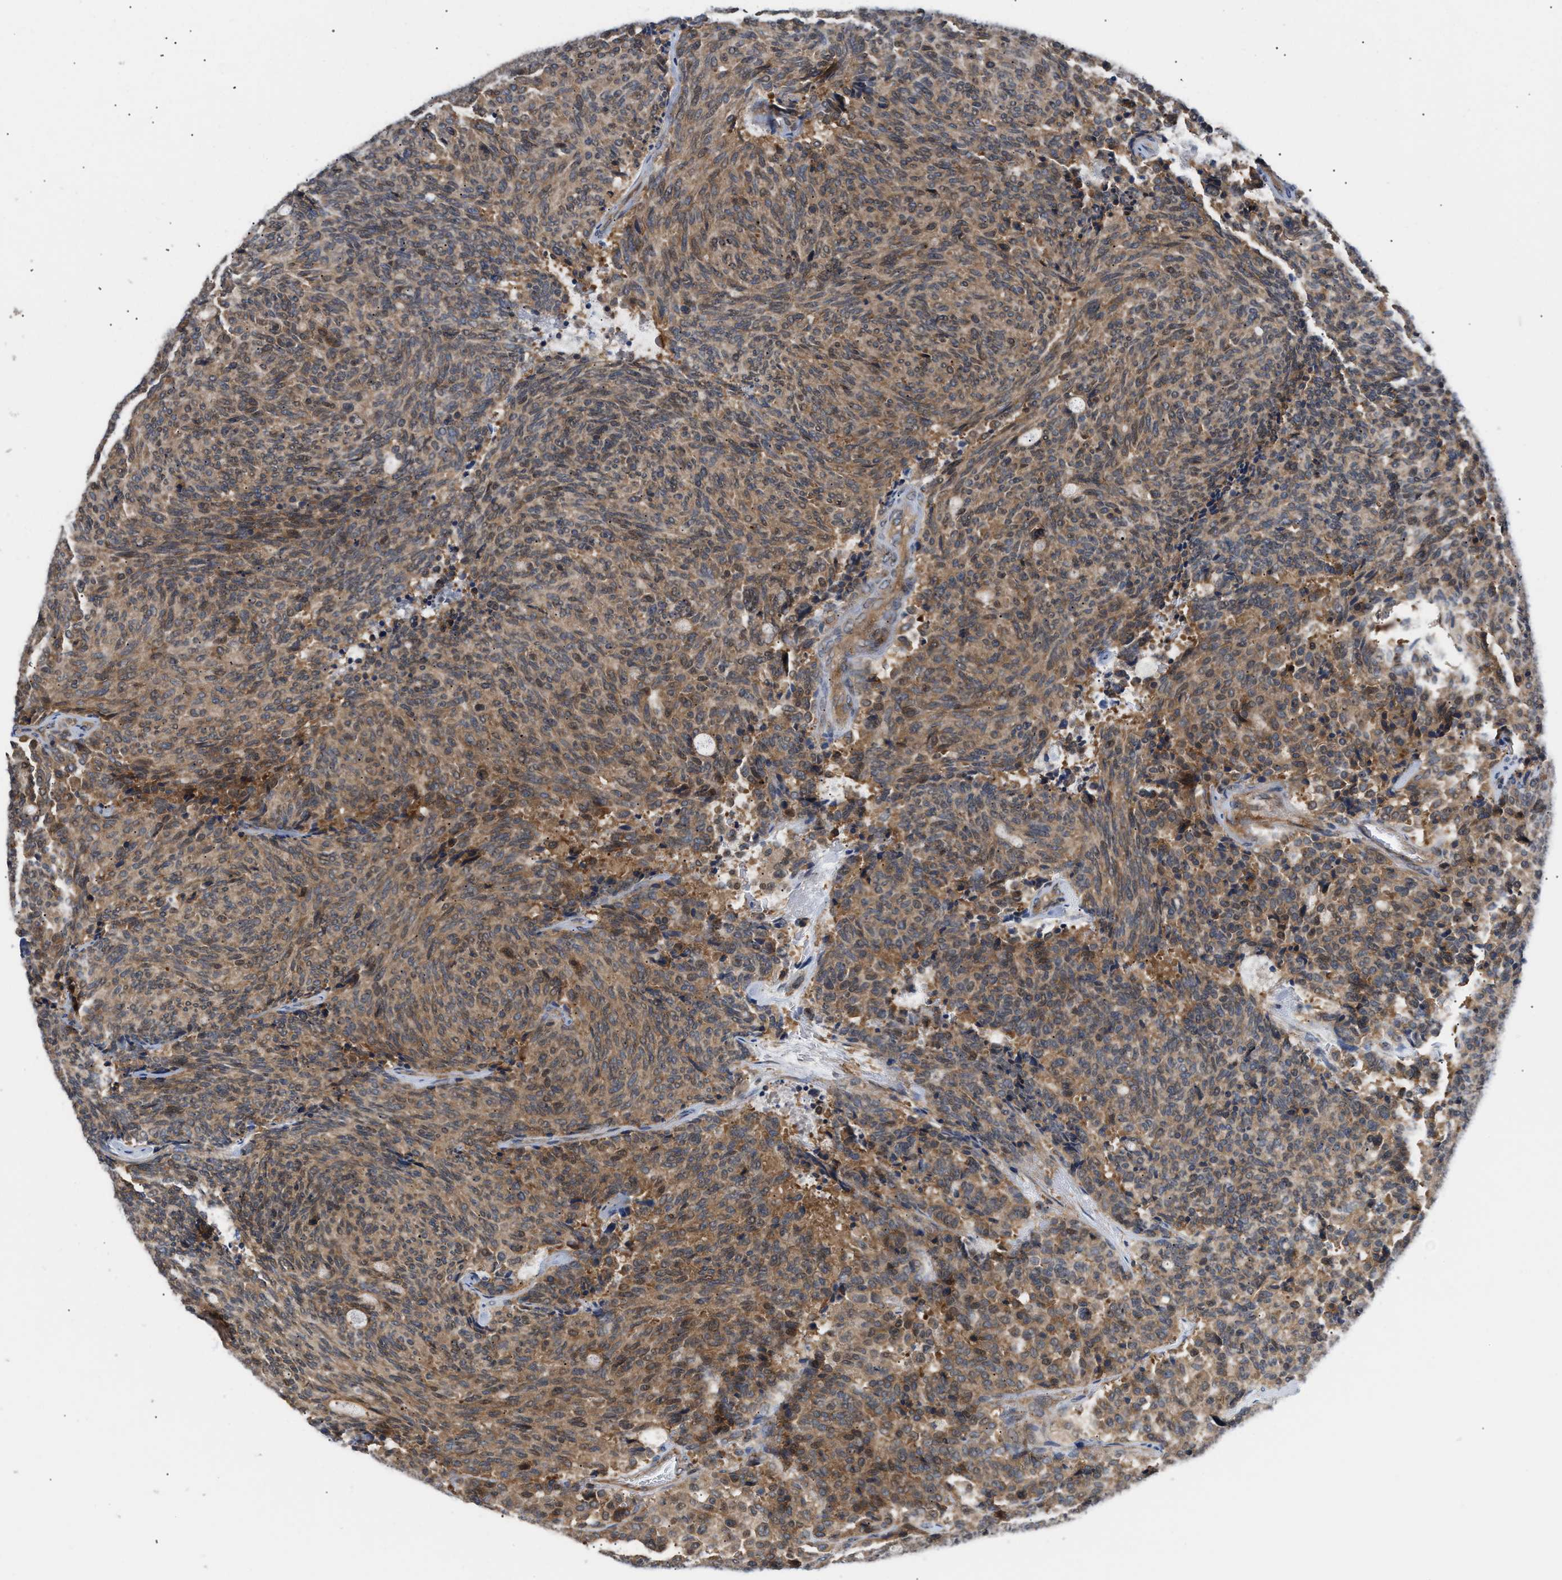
{"staining": {"intensity": "moderate", "quantity": ">75%", "location": "cytoplasmic/membranous"}, "tissue": "carcinoid", "cell_type": "Tumor cells", "image_type": "cancer", "snomed": [{"axis": "morphology", "description": "Carcinoid, malignant, NOS"}, {"axis": "topography", "description": "Pancreas"}], "caption": "Immunohistochemistry (IHC) of human malignant carcinoid exhibits medium levels of moderate cytoplasmic/membranous positivity in about >75% of tumor cells.", "gene": "LAPTM4B", "patient": {"sex": "female", "age": 54}}